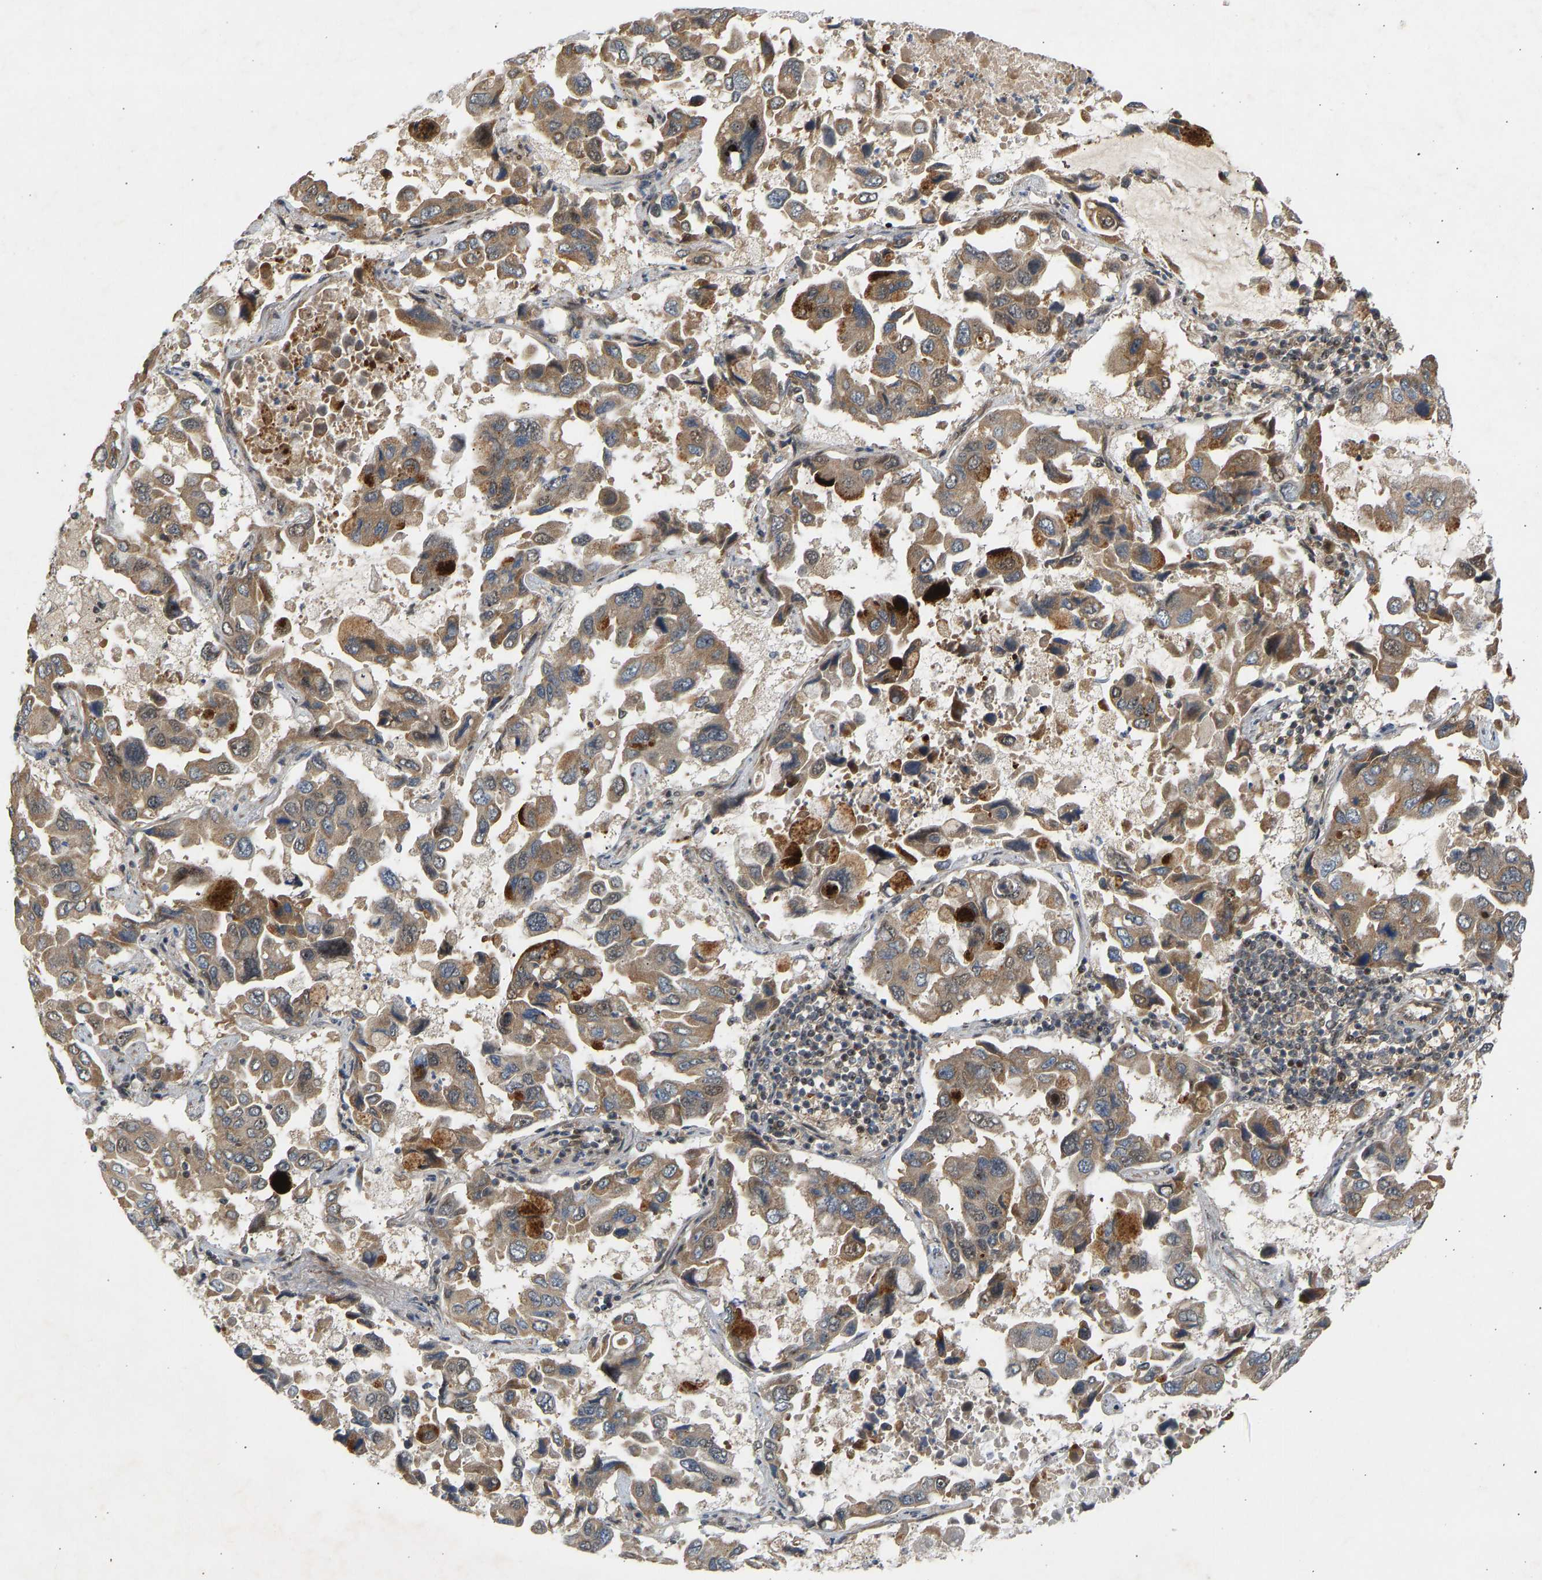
{"staining": {"intensity": "moderate", "quantity": ">75%", "location": "cytoplasmic/membranous"}, "tissue": "lung cancer", "cell_type": "Tumor cells", "image_type": "cancer", "snomed": [{"axis": "morphology", "description": "Adenocarcinoma, NOS"}, {"axis": "topography", "description": "Lung"}], "caption": "Protein positivity by IHC reveals moderate cytoplasmic/membranous expression in about >75% of tumor cells in lung cancer.", "gene": "BAG1", "patient": {"sex": "male", "age": 64}}